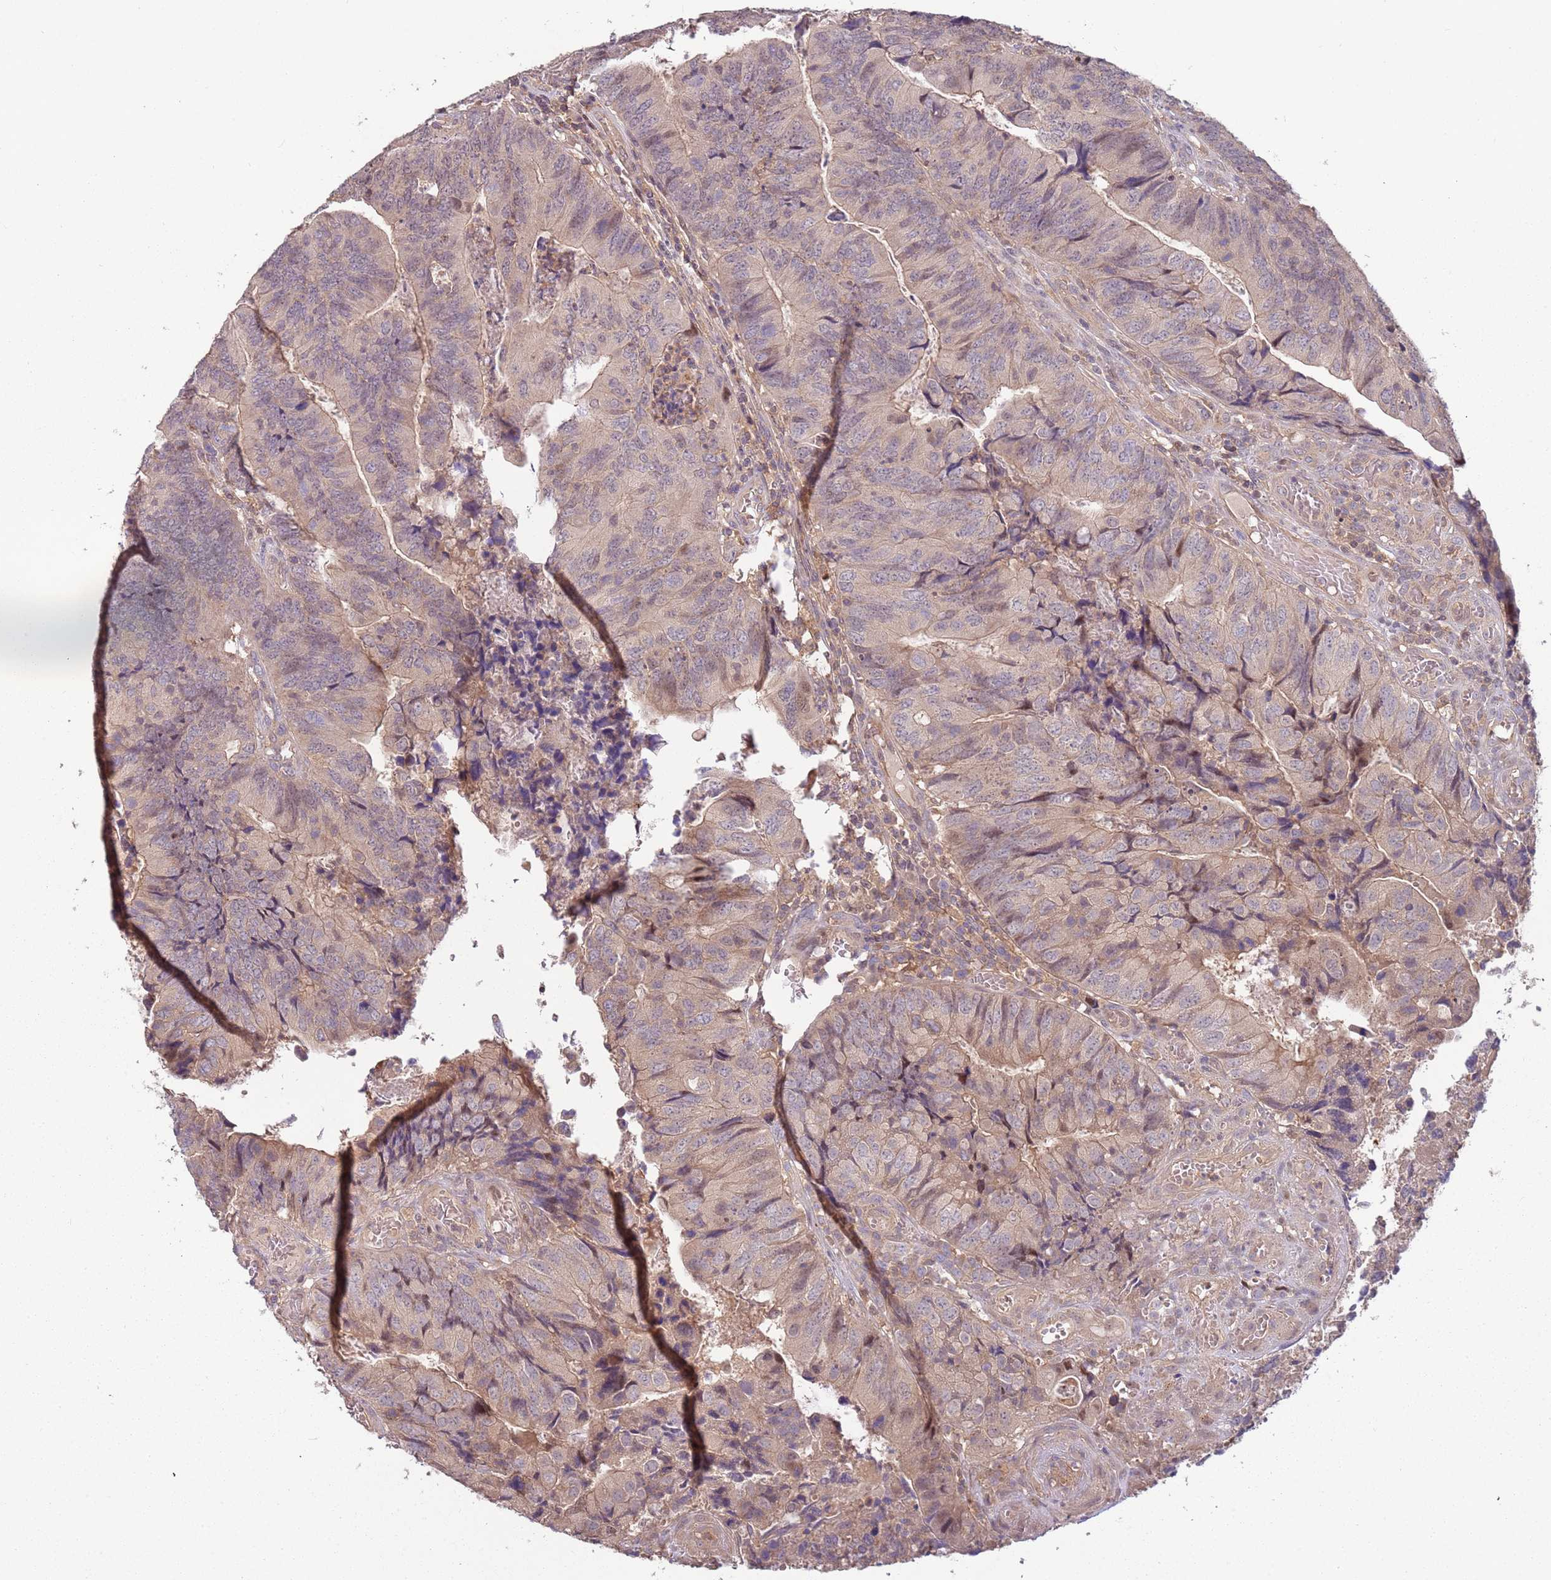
{"staining": {"intensity": "weak", "quantity": "25%-75%", "location": "cytoplasmic/membranous,nuclear"}, "tissue": "colorectal cancer", "cell_type": "Tumor cells", "image_type": "cancer", "snomed": [{"axis": "morphology", "description": "Adenocarcinoma, NOS"}, {"axis": "topography", "description": "Colon"}], "caption": "Colorectal cancer stained with a protein marker demonstrates weak staining in tumor cells.", "gene": "GSTO2", "patient": {"sex": "female", "age": 67}}